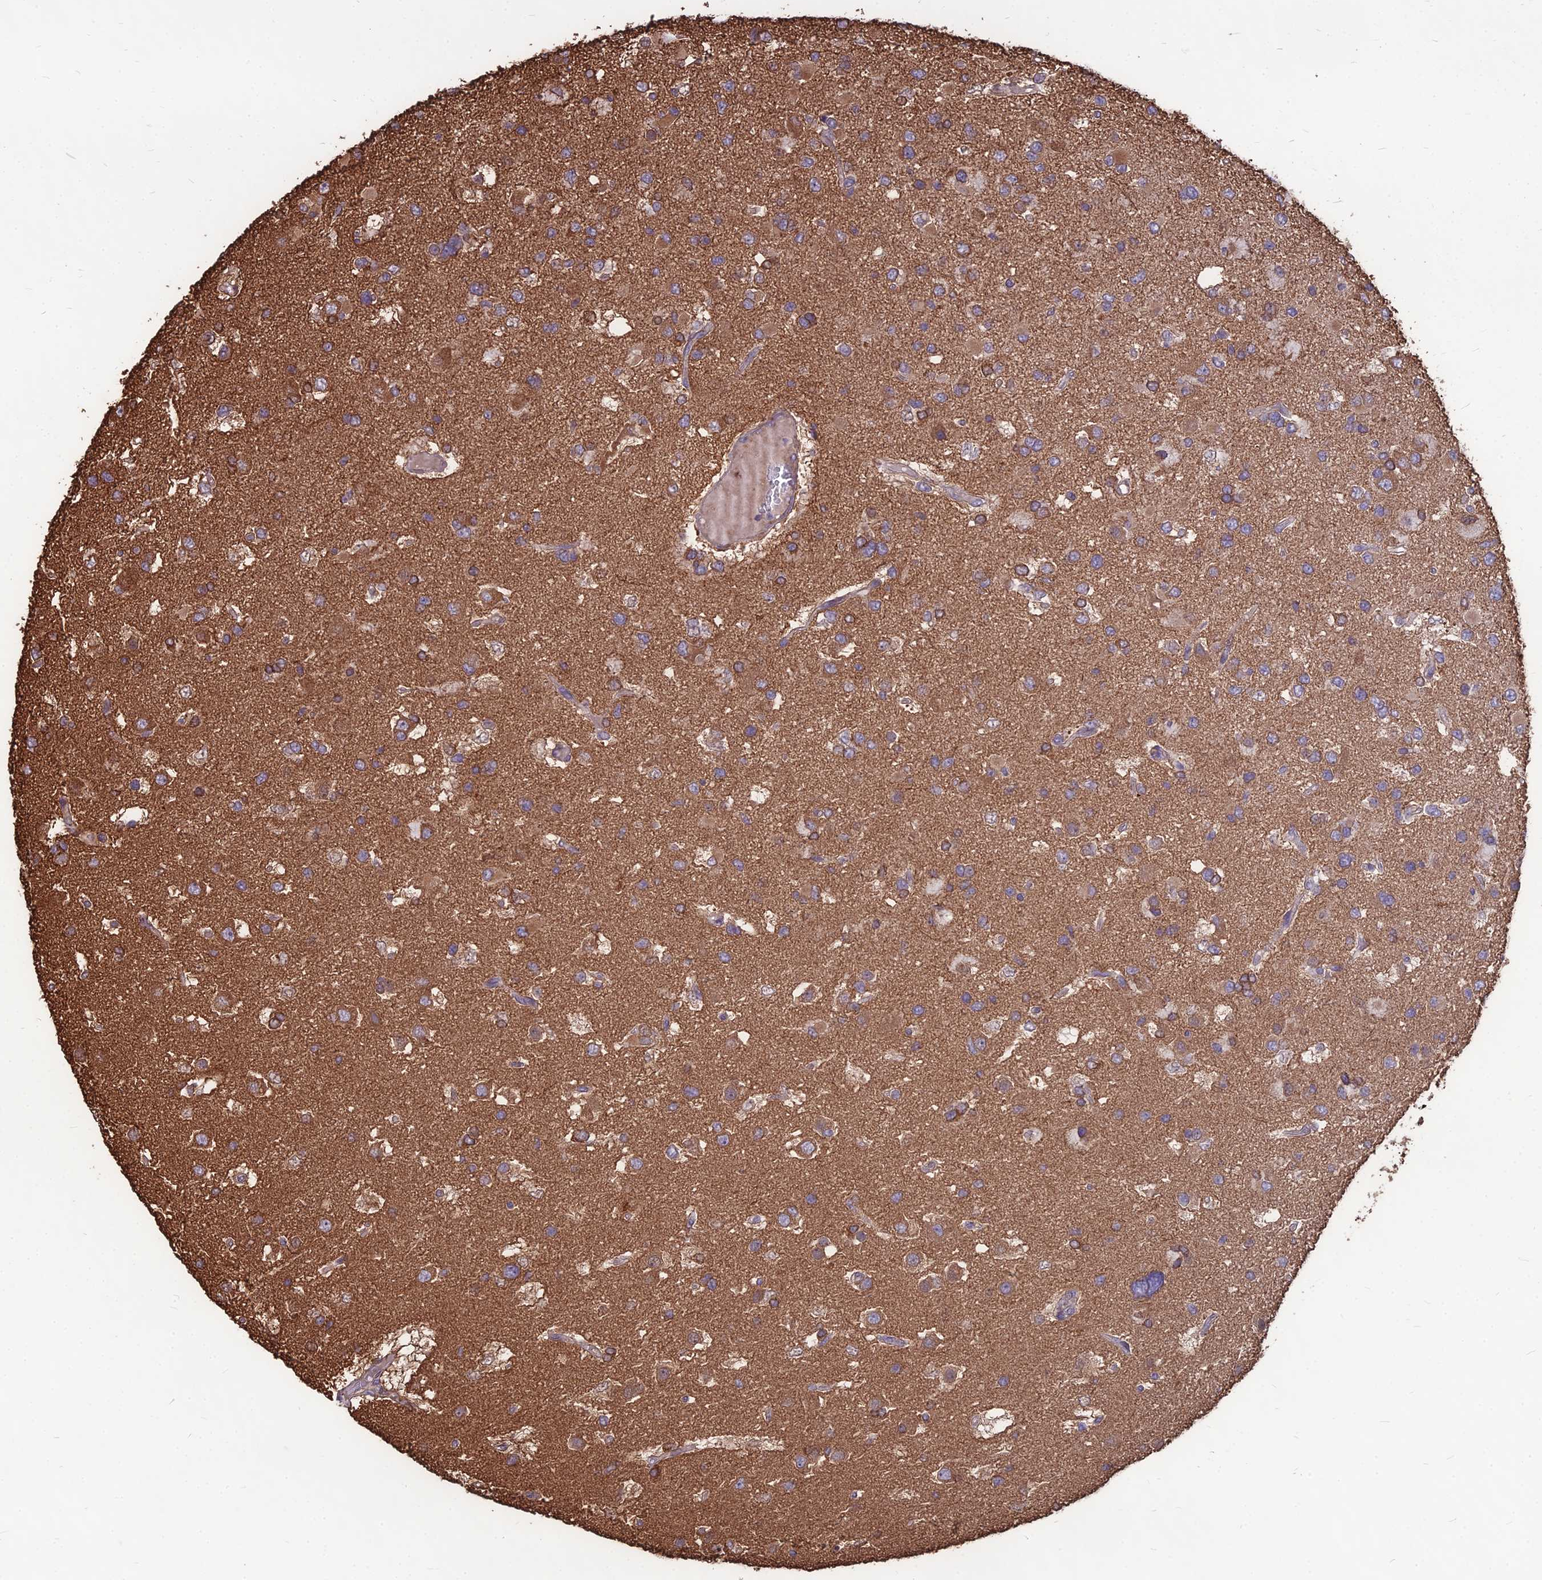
{"staining": {"intensity": "moderate", "quantity": "25%-75%", "location": "cytoplasmic/membranous"}, "tissue": "glioma", "cell_type": "Tumor cells", "image_type": "cancer", "snomed": [{"axis": "morphology", "description": "Glioma, malignant, High grade"}, {"axis": "topography", "description": "Brain"}], "caption": "There is medium levels of moderate cytoplasmic/membranous positivity in tumor cells of malignant glioma (high-grade), as demonstrated by immunohistochemical staining (brown color).", "gene": "LSM6", "patient": {"sex": "male", "age": 53}}